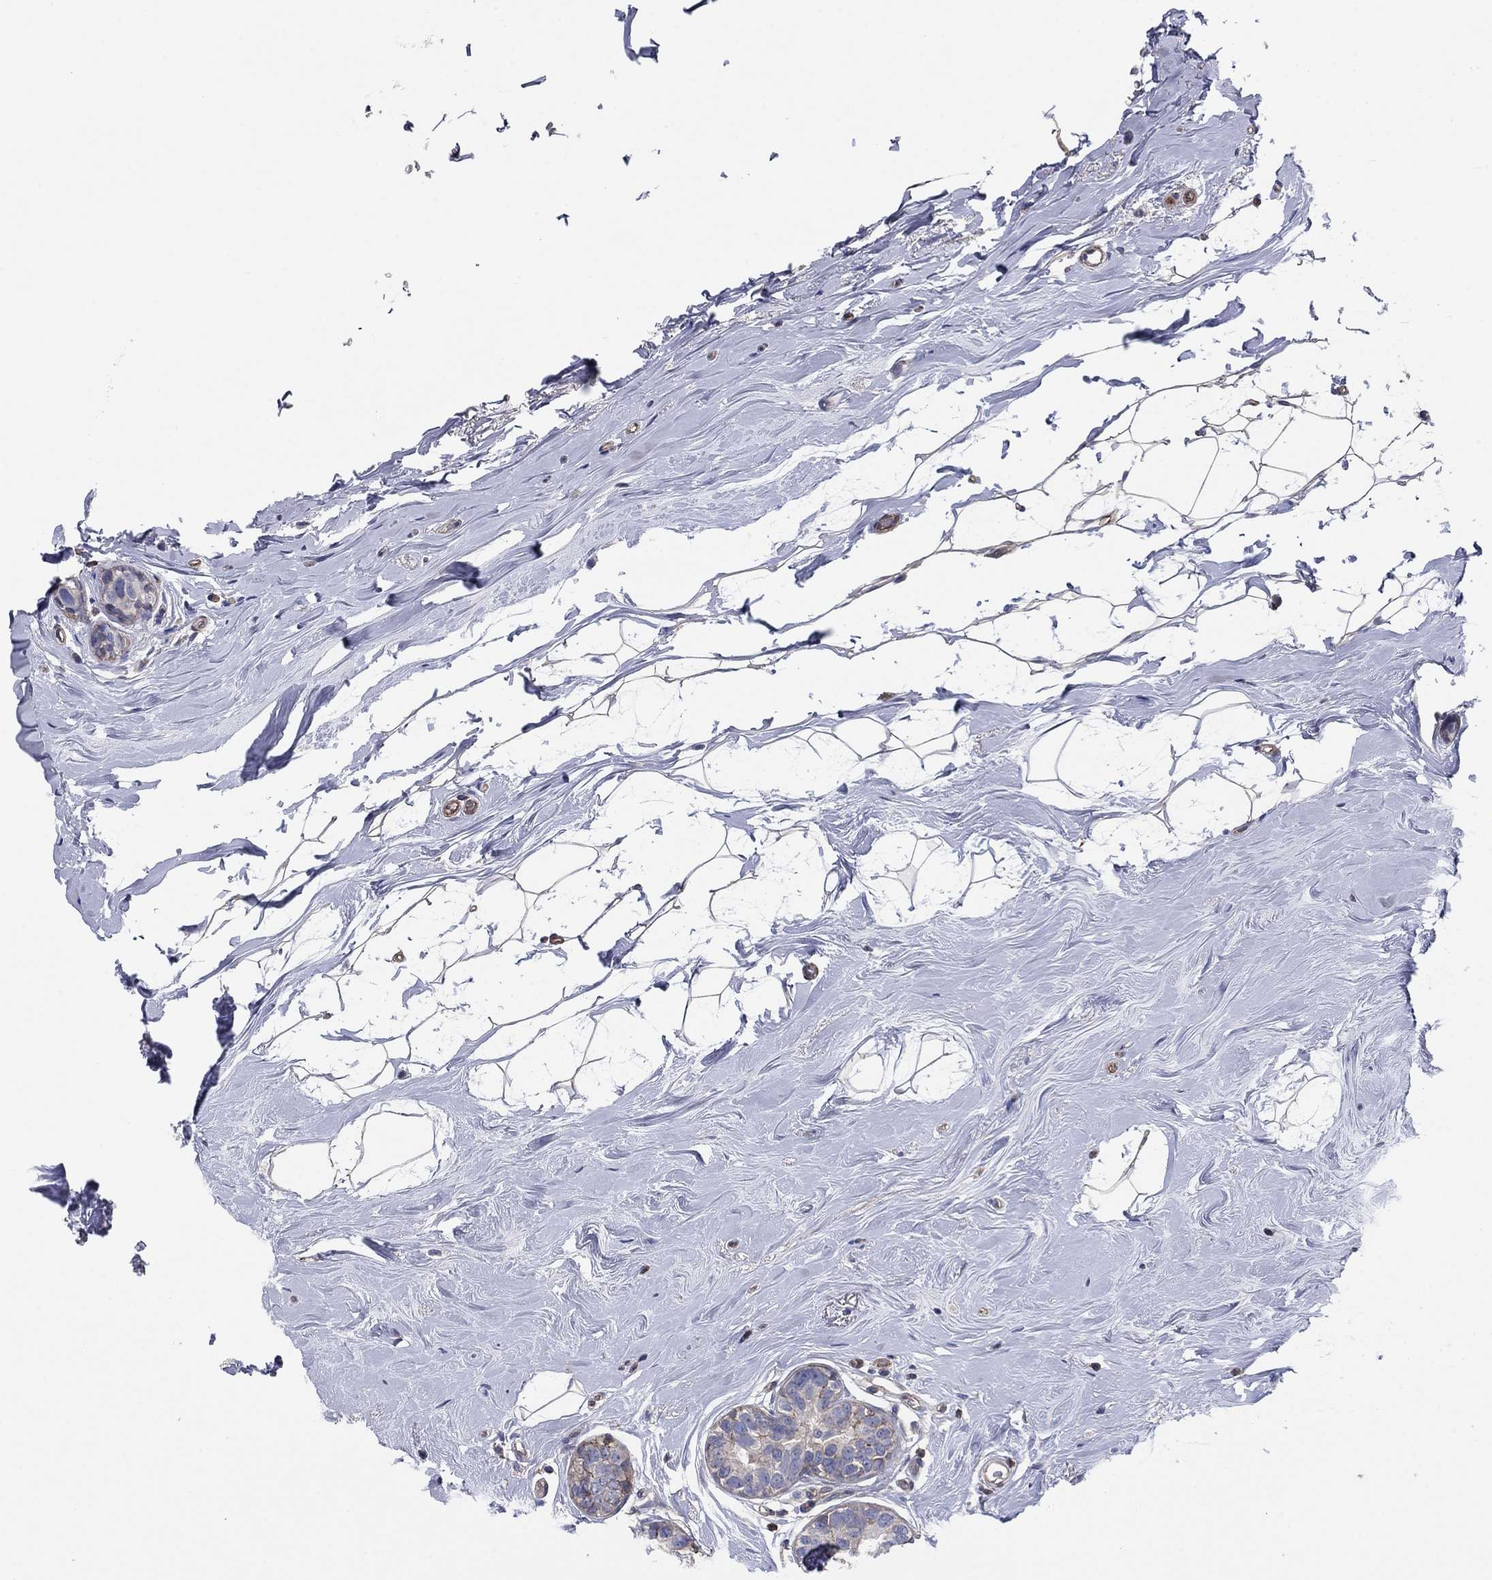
{"staining": {"intensity": "negative", "quantity": "none", "location": "none"}, "tissue": "breast cancer", "cell_type": "Tumor cells", "image_type": "cancer", "snomed": [{"axis": "morphology", "description": "Duct carcinoma"}, {"axis": "topography", "description": "Breast"}], "caption": "Photomicrograph shows no significant protein positivity in tumor cells of breast intraductal carcinoma.", "gene": "PSD4", "patient": {"sex": "female", "age": 55}}